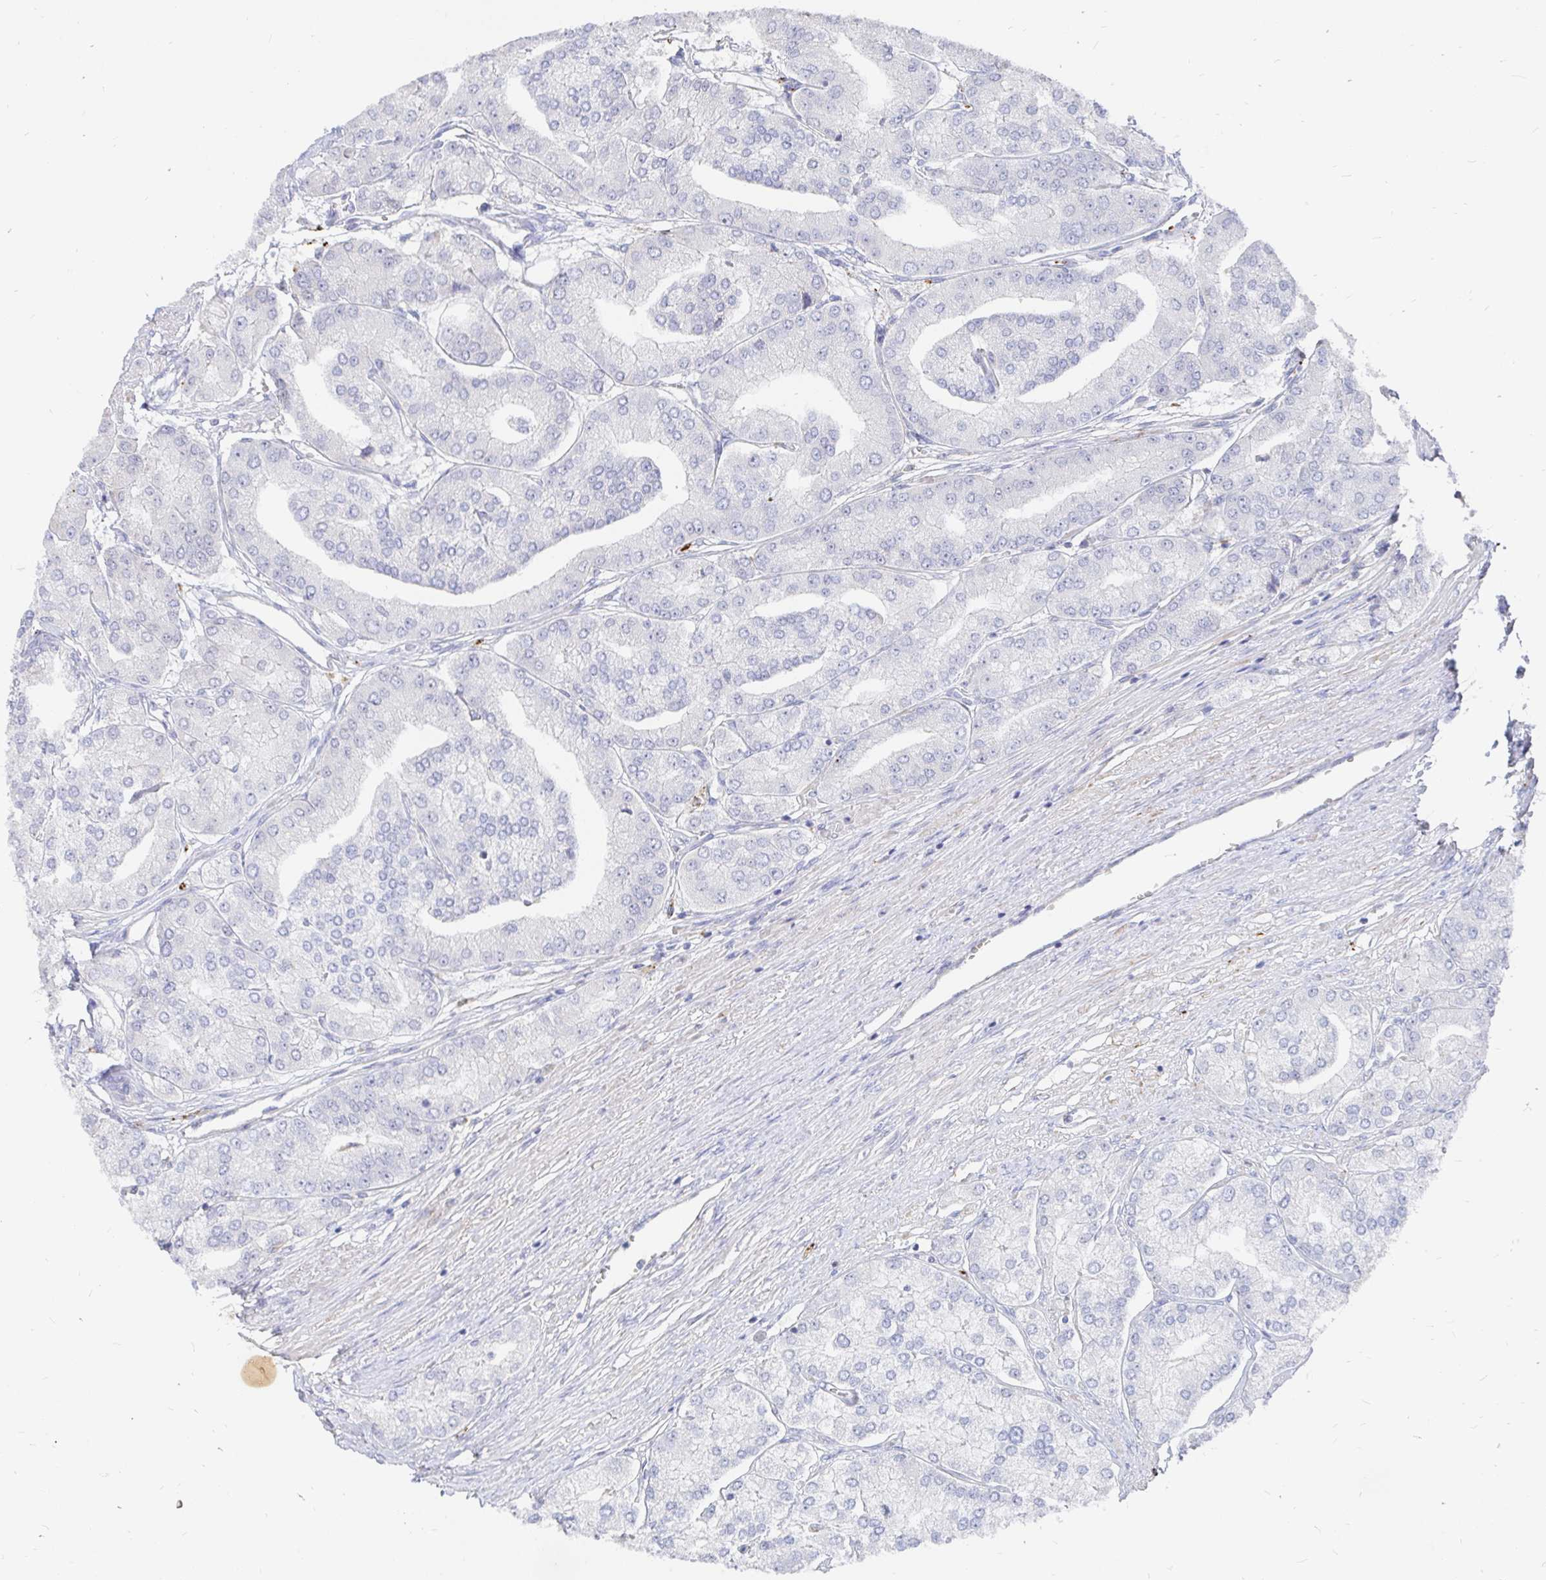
{"staining": {"intensity": "negative", "quantity": "none", "location": "none"}, "tissue": "prostate cancer", "cell_type": "Tumor cells", "image_type": "cancer", "snomed": [{"axis": "morphology", "description": "Adenocarcinoma, High grade"}, {"axis": "topography", "description": "Prostate"}], "caption": "There is no significant staining in tumor cells of prostate adenocarcinoma (high-grade).", "gene": "KCTD19", "patient": {"sex": "male", "age": 61}}